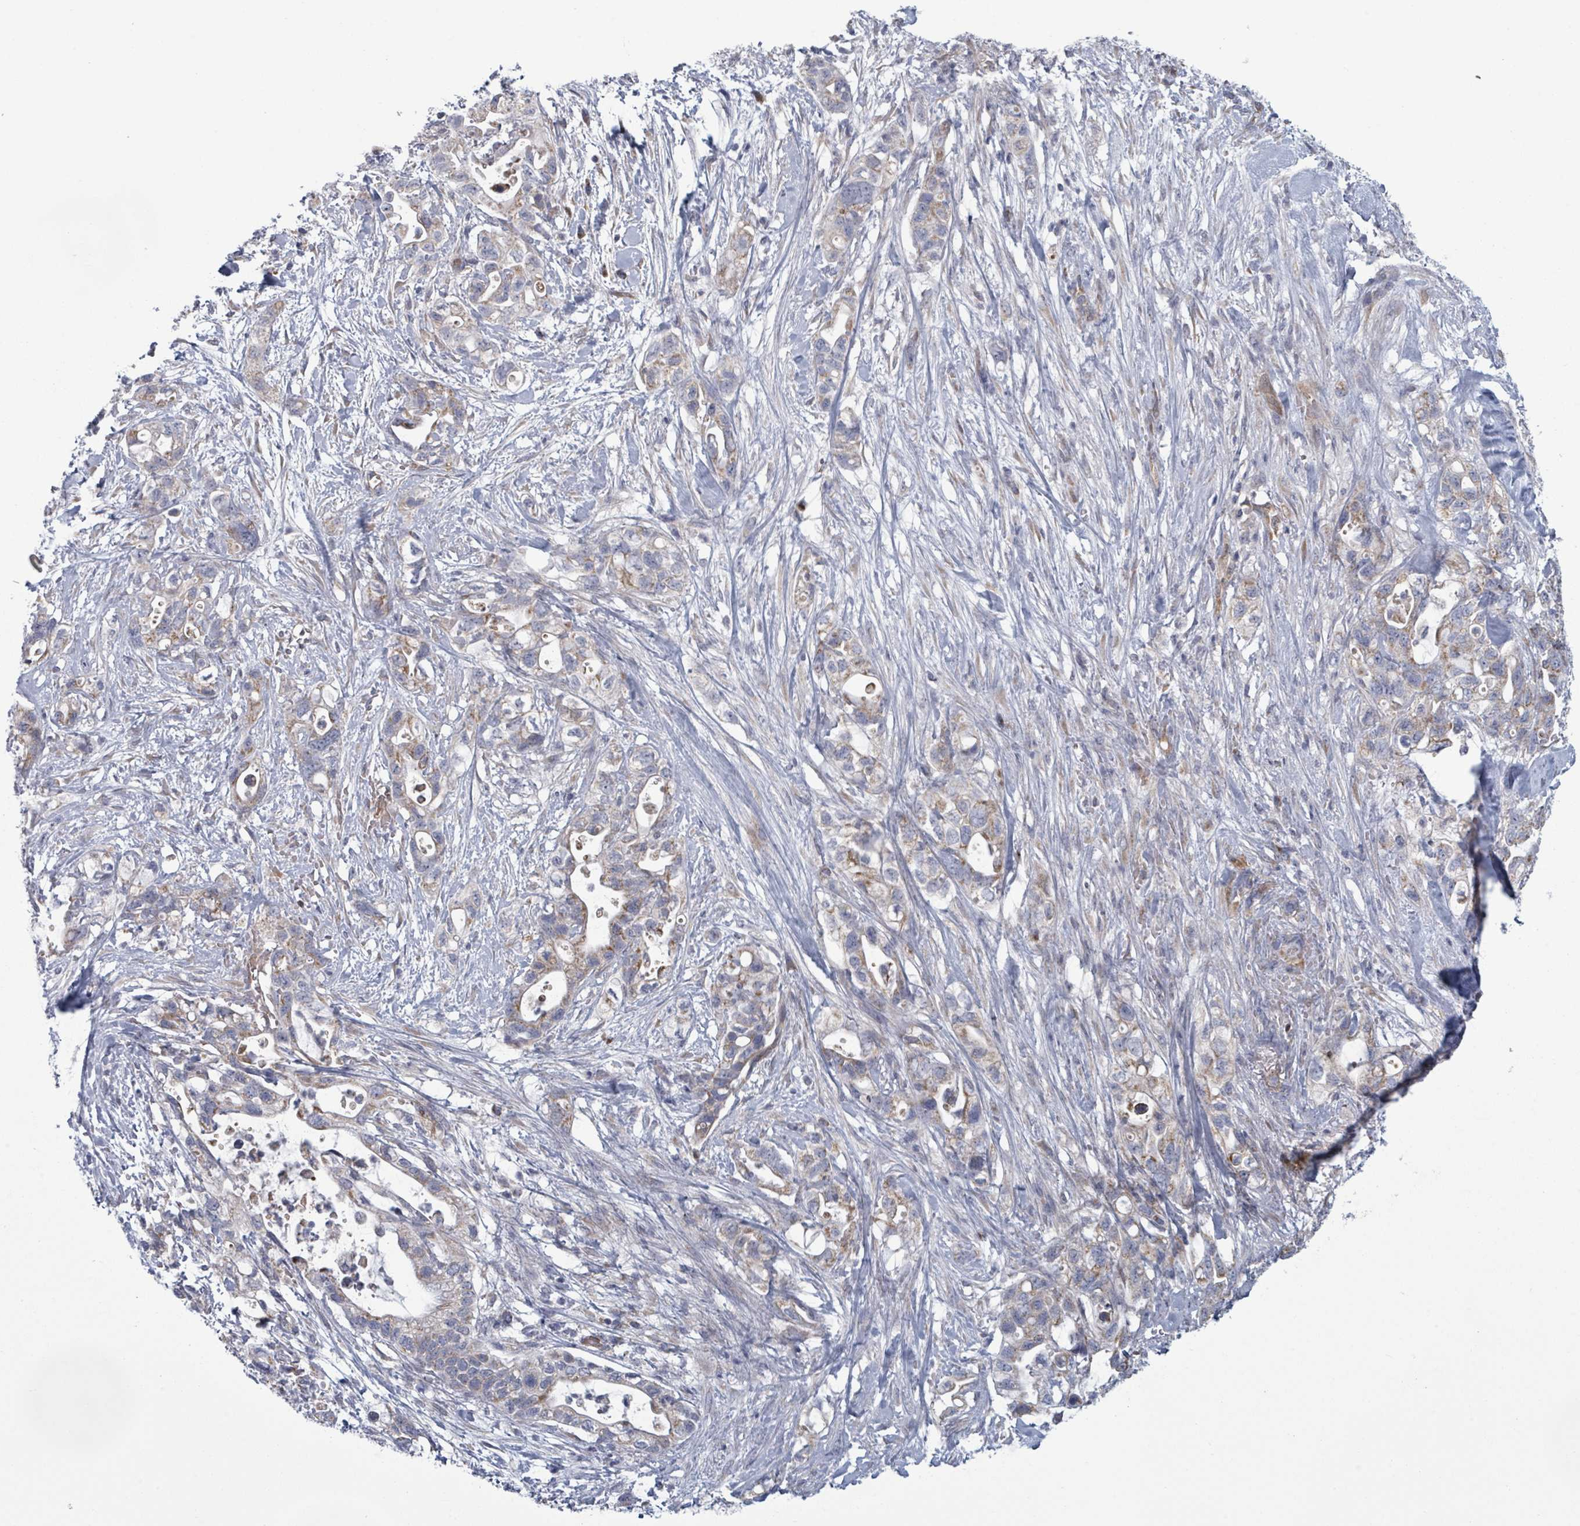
{"staining": {"intensity": "weak", "quantity": ">75%", "location": "cytoplasmic/membranous"}, "tissue": "pancreatic cancer", "cell_type": "Tumor cells", "image_type": "cancer", "snomed": [{"axis": "morphology", "description": "Adenocarcinoma, NOS"}, {"axis": "topography", "description": "Pancreas"}], "caption": "High-magnification brightfield microscopy of adenocarcinoma (pancreatic) stained with DAB (brown) and counterstained with hematoxylin (blue). tumor cells exhibit weak cytoplasmic/membranous expression is identified in about>75% of cells.", "gene": "FKBP1A", "patient": {"sex": "female", "age": 72}}